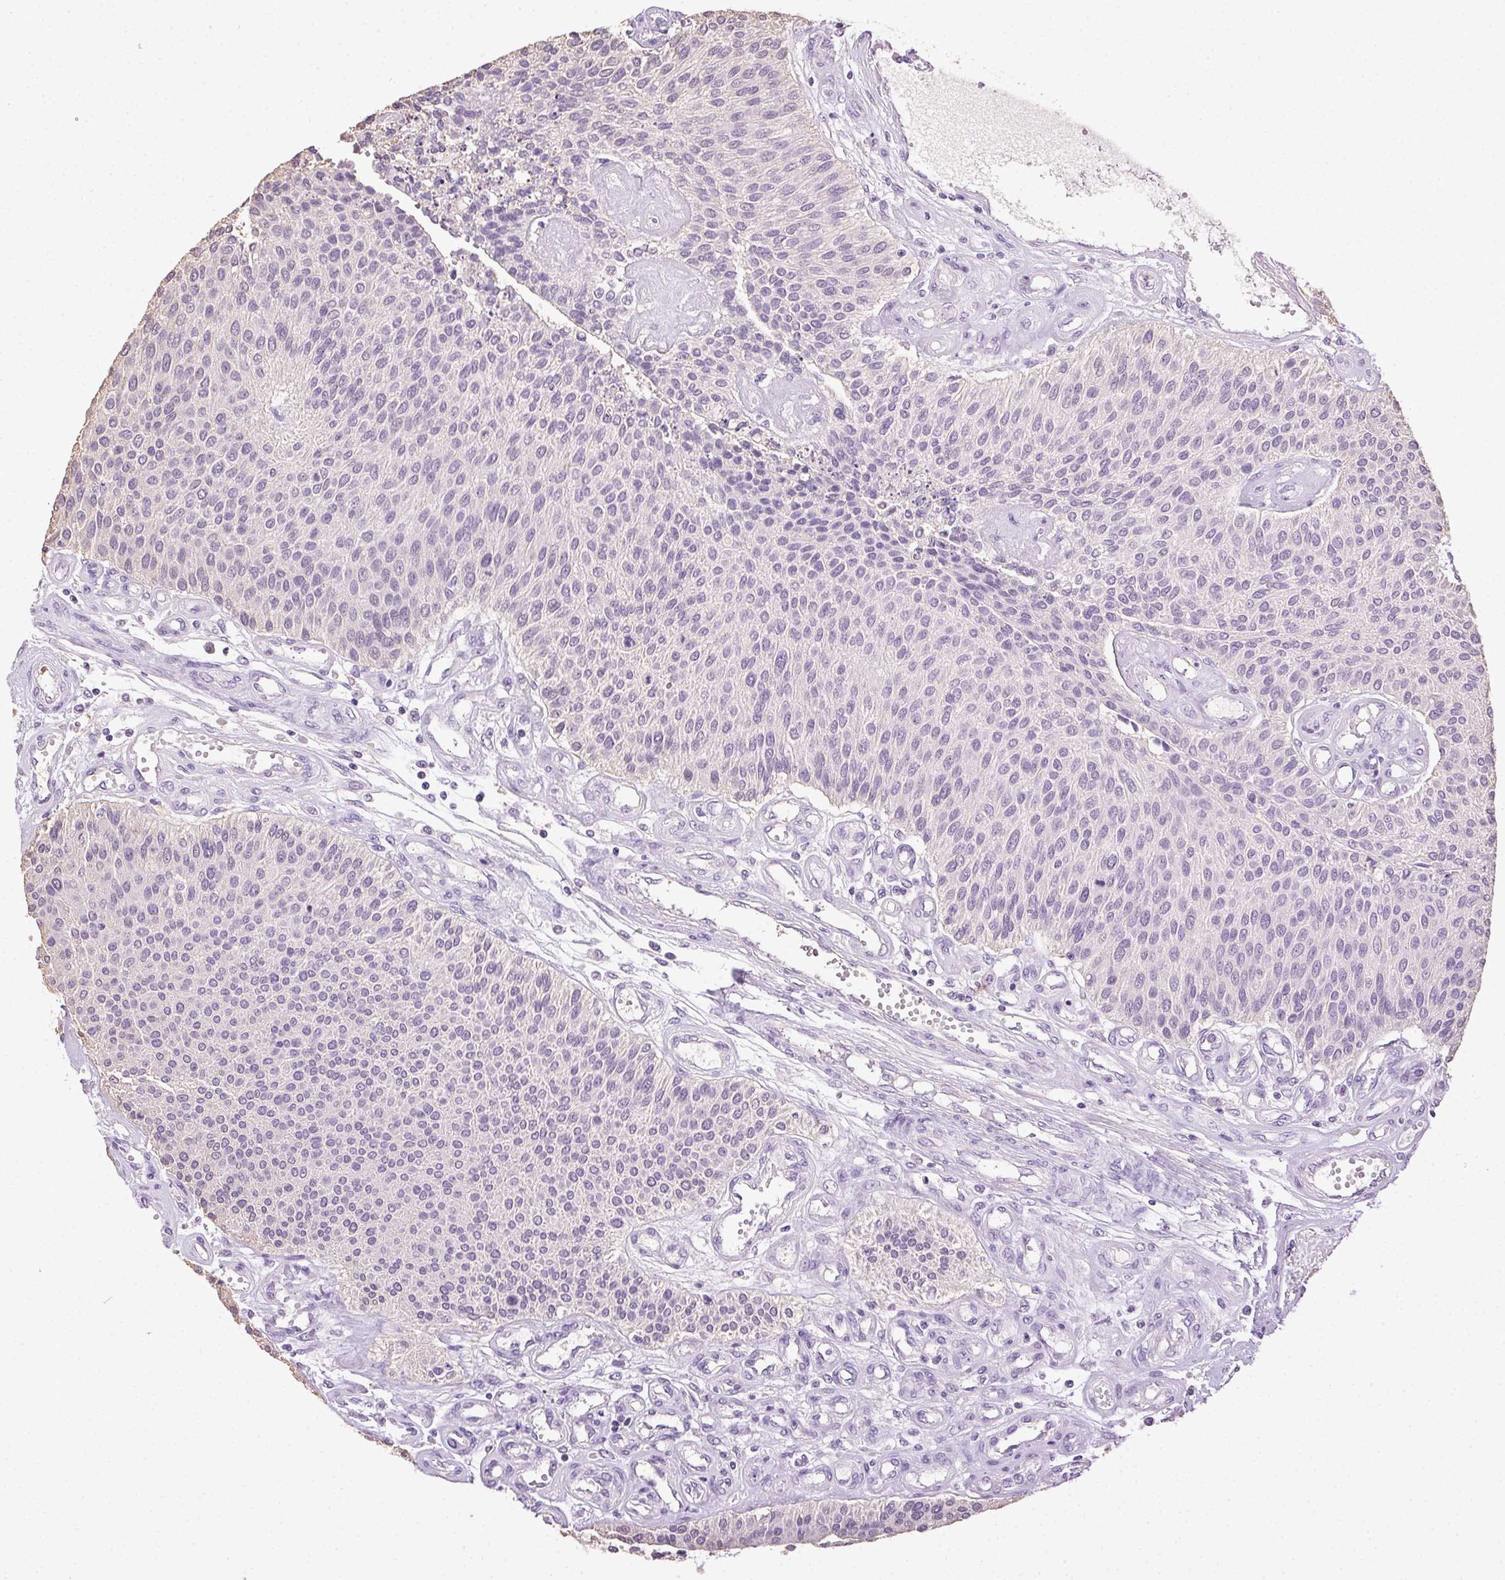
{"staining": {"intensity": "negative", "quantity": "none", "location": "none"}, "tissue": "urothelial cancer", "cell_type": "Tumor cells", "image_type": "cancer", "snomed": [{"axis": "morphology", "description": "Urothelial carcinoma, NOS"}, {"axis": "topography", "description": "Urinary bladder"}], "caption": "IHC of transitional cell carcinoma demonstrates no staining in tumor cells.", "gene": "SYCE2", "patient": {"sex": "male", "age": 55}}